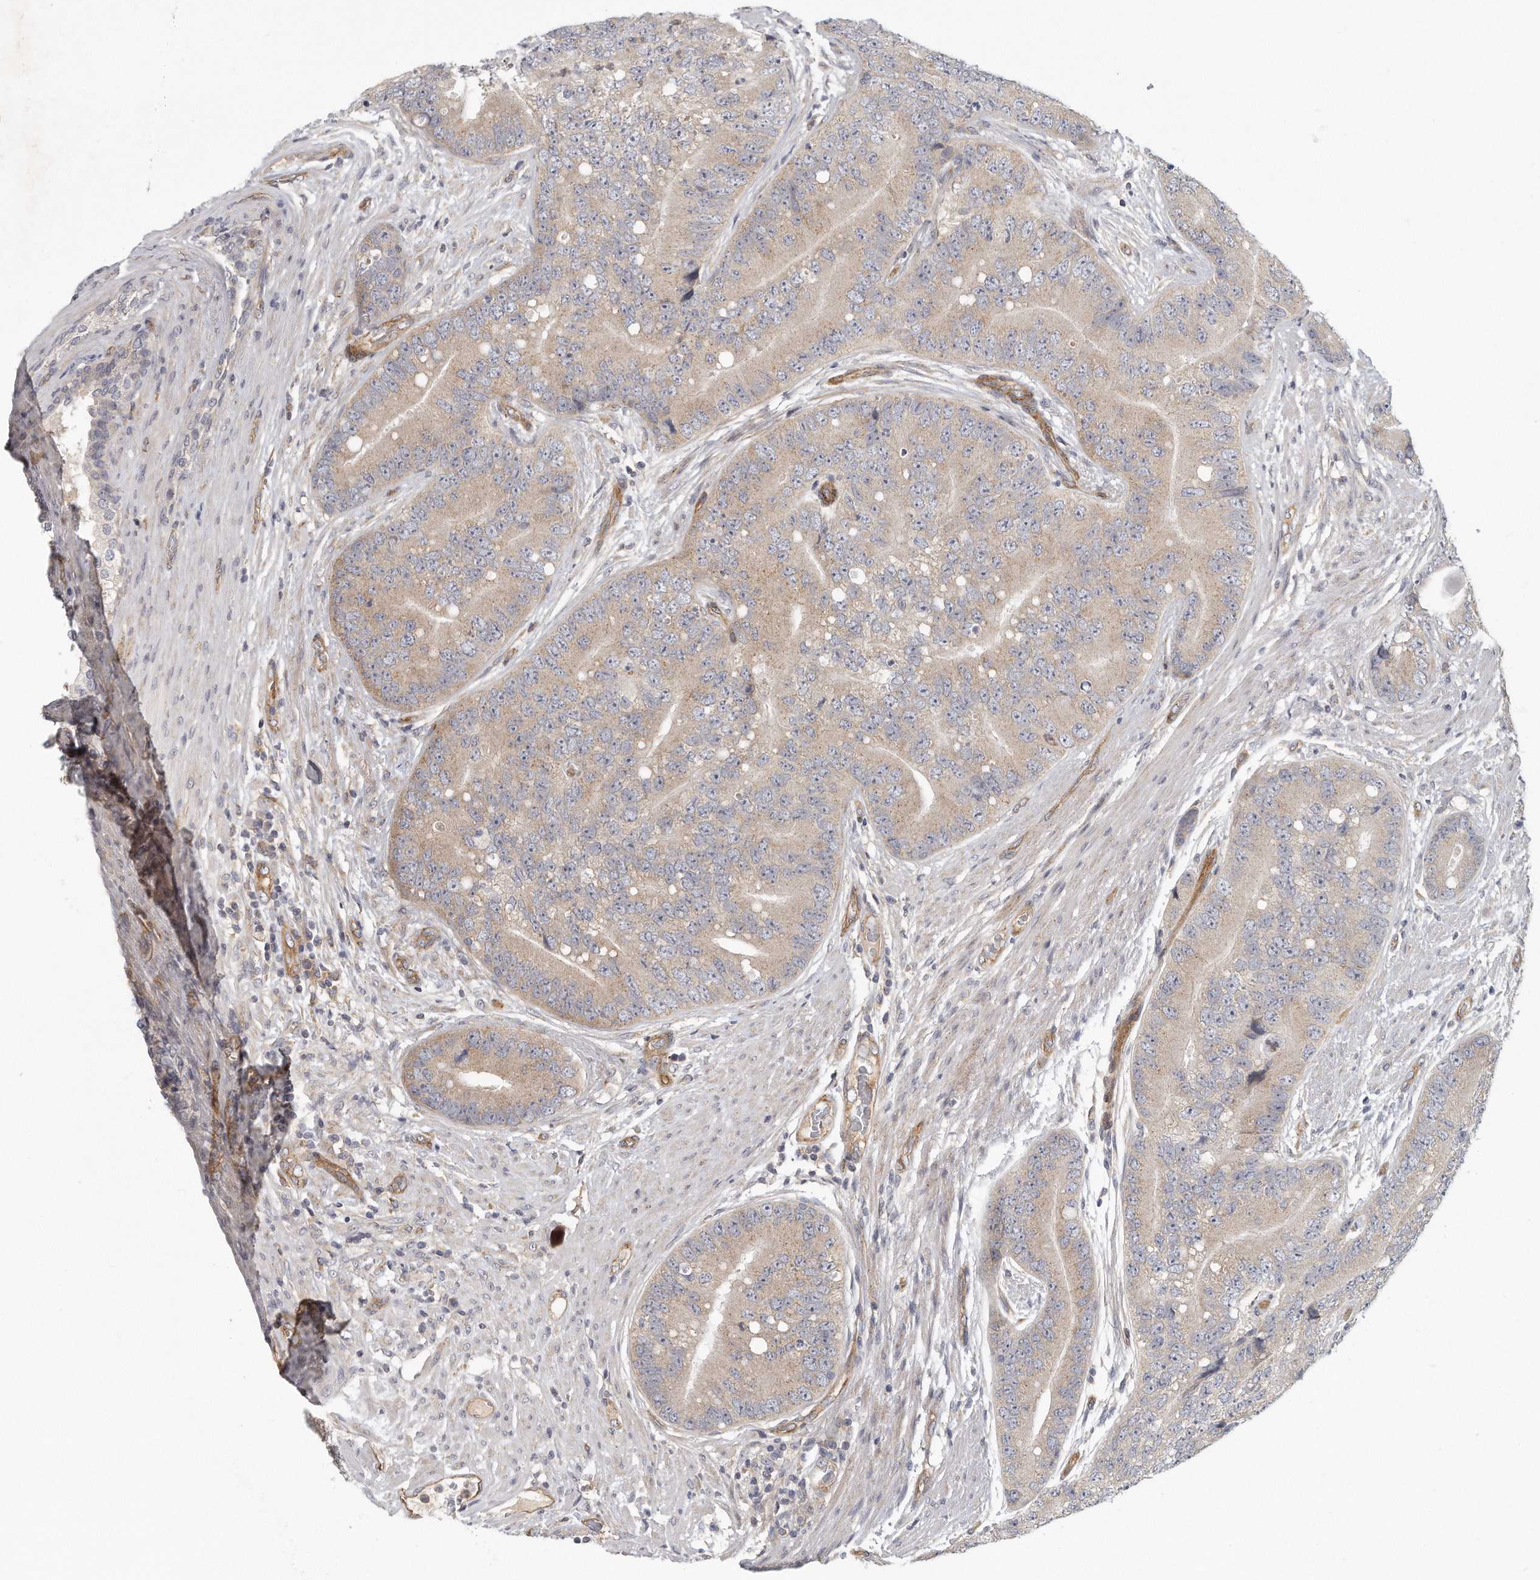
{"staining": {"intensity": "weak", "quantity": "25%-75%", "location": "cytoplasmic/membranous"}, "tissue": "prostate cancer", "cell_type": "Tumor cells", "image_type": "cancer", "snomed": [{"axis": "morphology", "description": "Adenocarcinoma, High grade"}, {"axis": "topography", "description": "Prostate"}], "caption": "Immunohistochemistry of human prostate cancer (high-grade adenocarcinoma) exhibits low levels of weak cytoplasmic/membranous expression in approximately 25%-75% of tumor cells.", "gene": "MTERF4", "patient": {"sex": "male", "age": 70}}